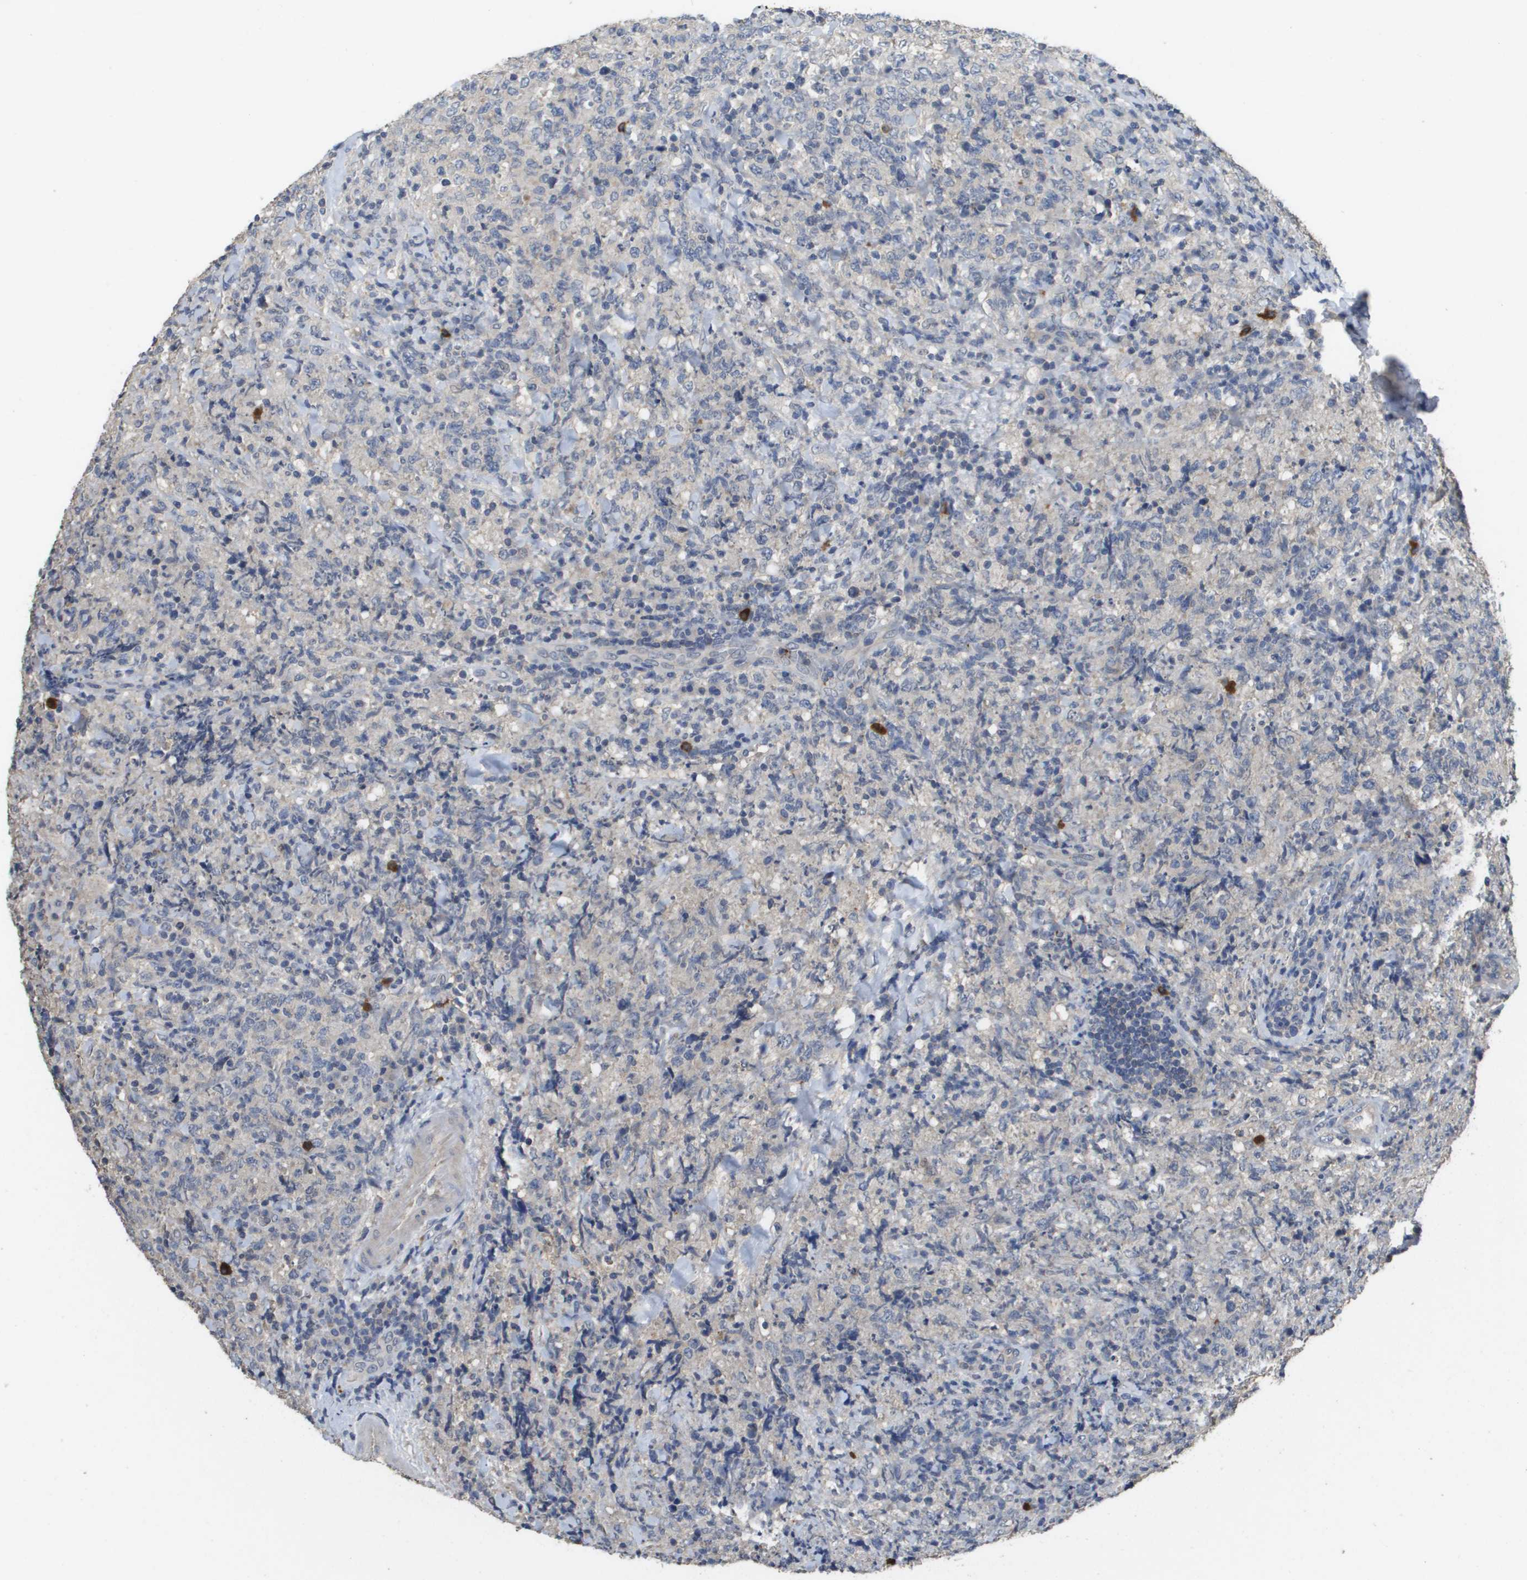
{"staining": {"intensity": "negative", "quantity": "none", "location": "none"}, "tissue": "lymphoma", "cell_type": "Tumor cells", "image_type": "cancer", "snomed": [{"axis": "morphology", "description": "Malignant lymphoma, non-Hodgkin's type, High grade"}, {"axis": "topography", "description": "Tonsil"}], "caption": "This is an immunohistochemistry (IHC) image of lymphoma. There is no positivity in tumor cells.", "gene": "RAB27B", "patient": {"sex": "female", "age": 36}}